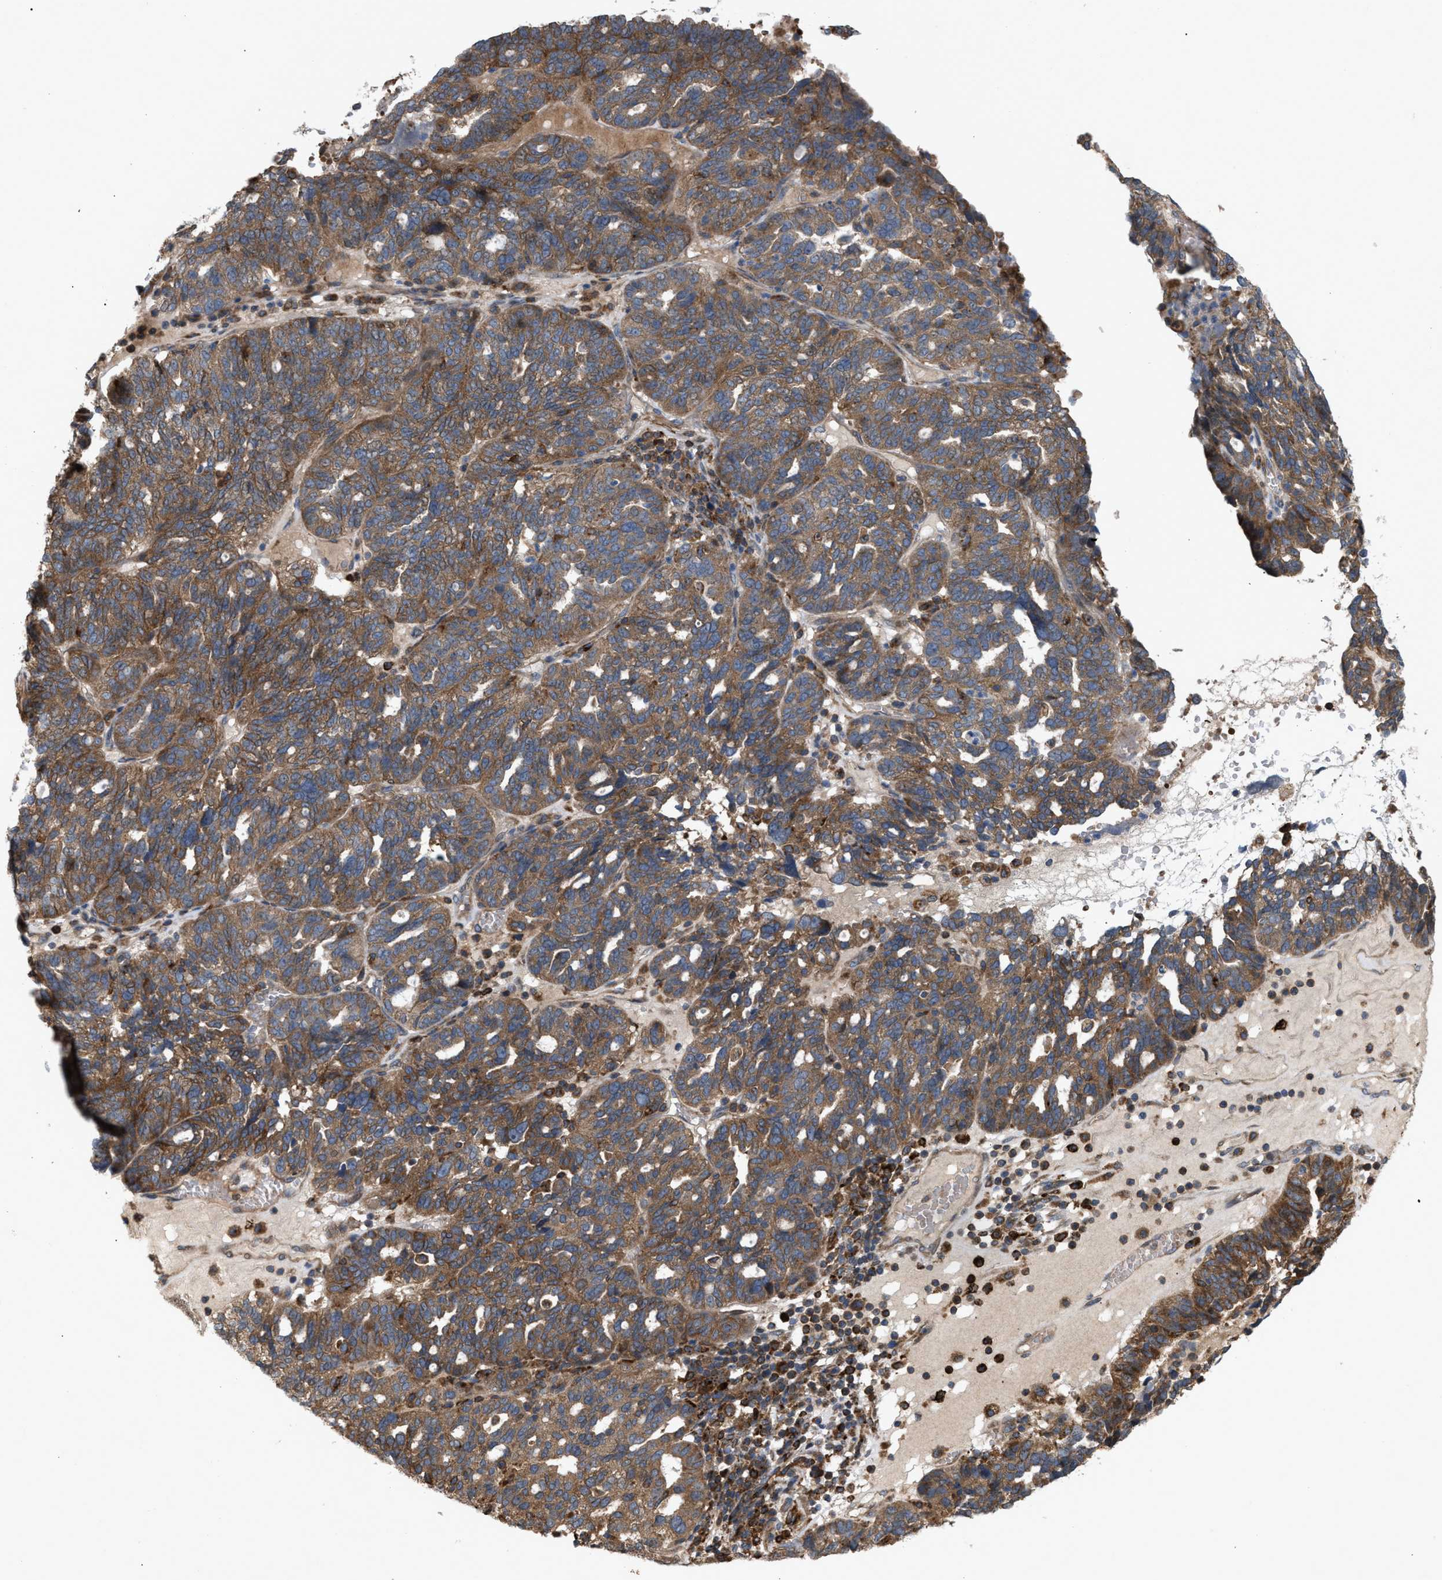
{"staining": {"intensity": "moderate", "quantity": ">75%", "location": "cytoplasmic/membranous"}, "tissue": "ovarian cancer", "cell_type": "Tumor cells", "image_type": "cancer", "snomed": [{"axis": "morphology", "description": "Cystadenocarcinoma, serous, NOS"}, {"axis": "topography", "description": "Ovary"}], "caption": "A high-resolution micrograph shows immunohistochemistry (IHC) staining of ovarian serous cystadenocarcinoma, which exhibits moderate cytoplasmic/membranous expression in about >75% of tumor cells.", "gene": "GCC1", "patient": {"sex": "female", "age": 59}}